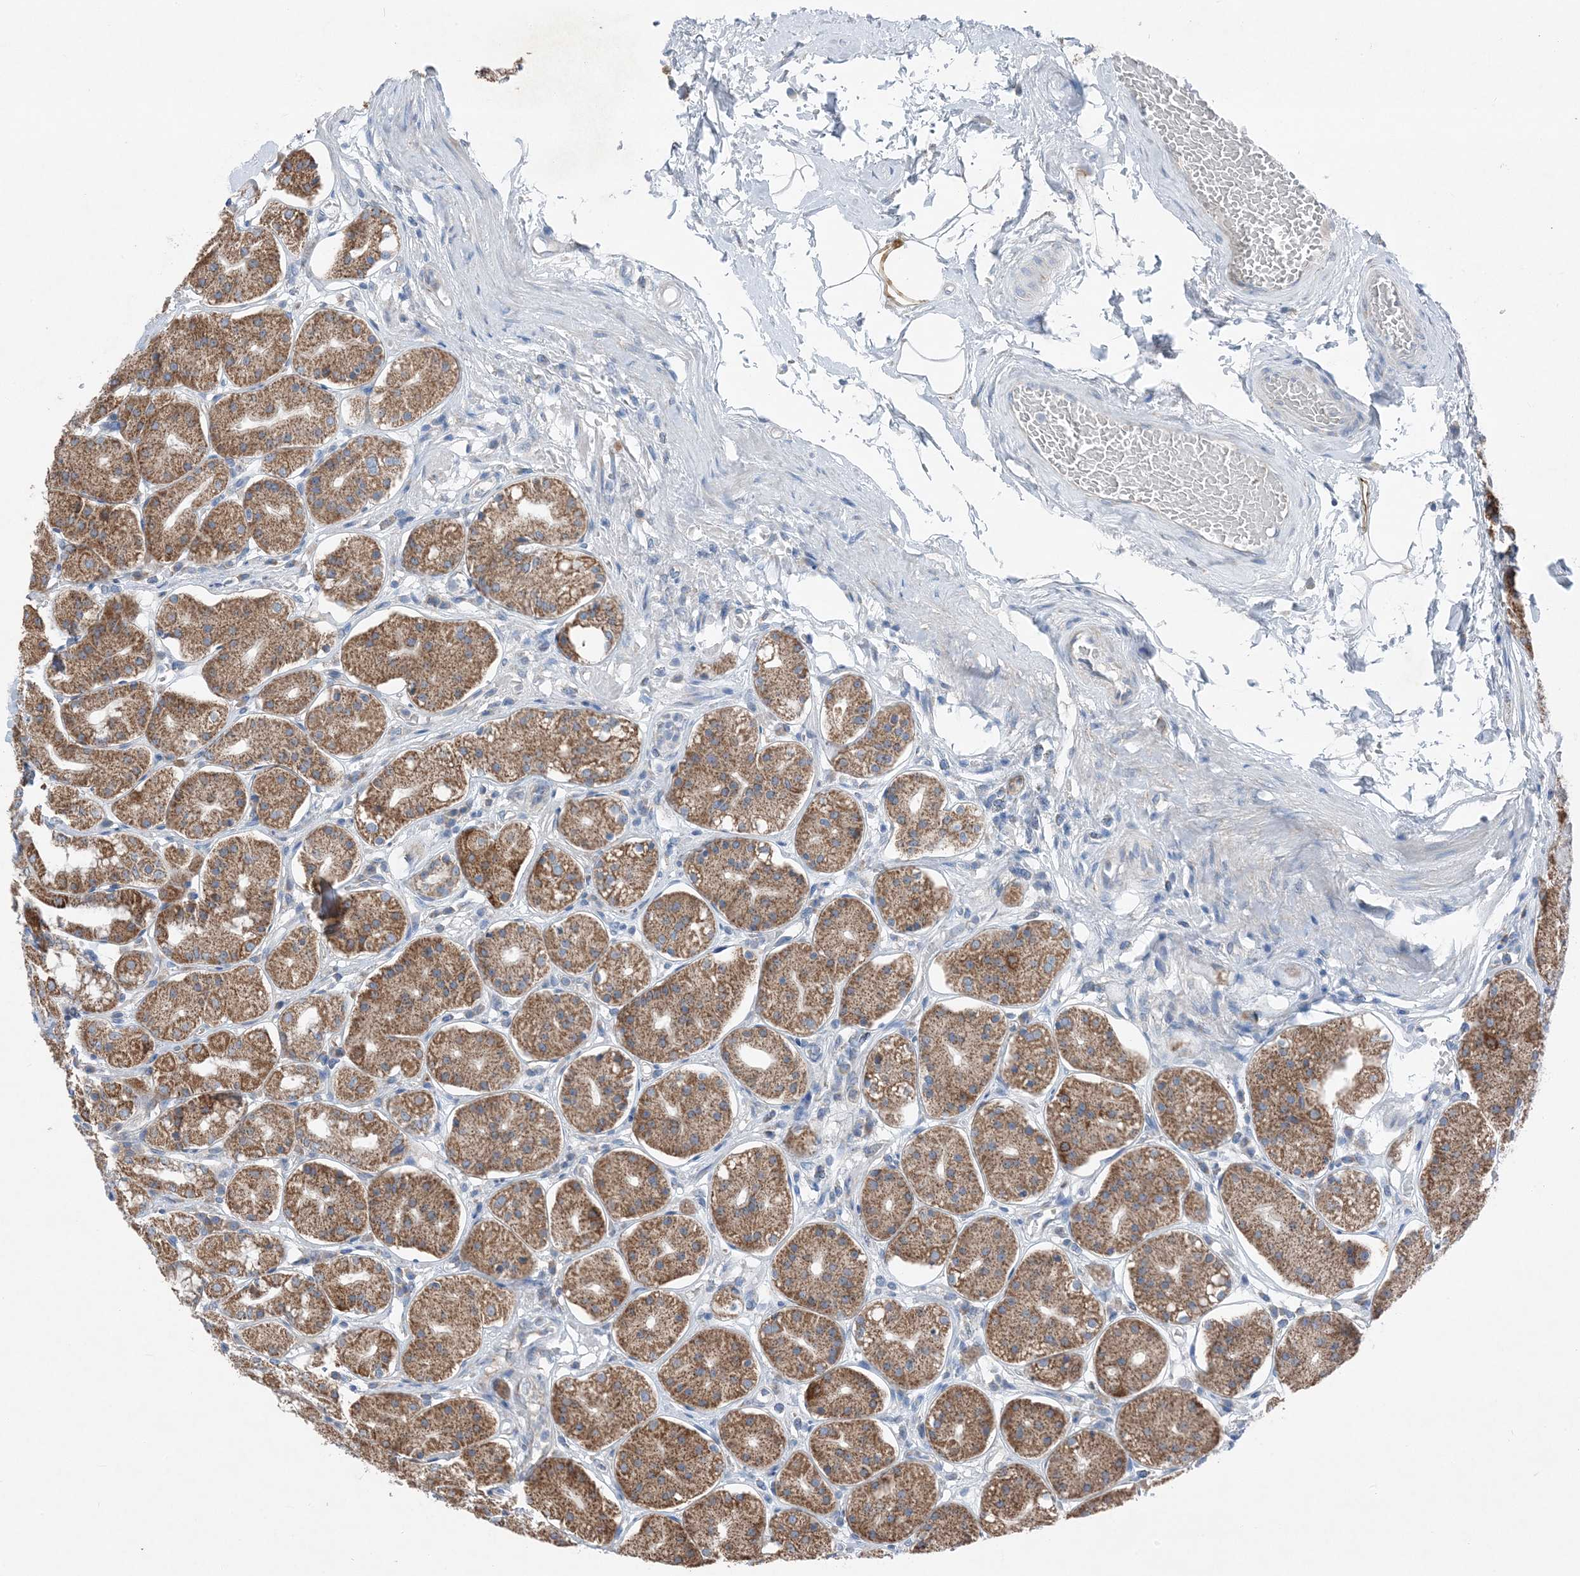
{"staining": {"intensity": "moderate", "quantity": ">75%", "location": "cytoplasmic/membranous"}, "tissue": "stomach", "cell_type": "Glandular cells", "image_type": "normal", "snomed": [{"axis": "morphology", "description": "Normal tissue, NOS"}, {"axis": "topography", "description": "Stomach"}, {"axis": "topography", "description": "Stomach, lower"}], "caption": "An image of stomach stained for a protein shows moderate cytoplasmic/membranous brown staining in glandular cells.", "gene": "DHX30", "patient": {"sex": "female", "age": 56}}